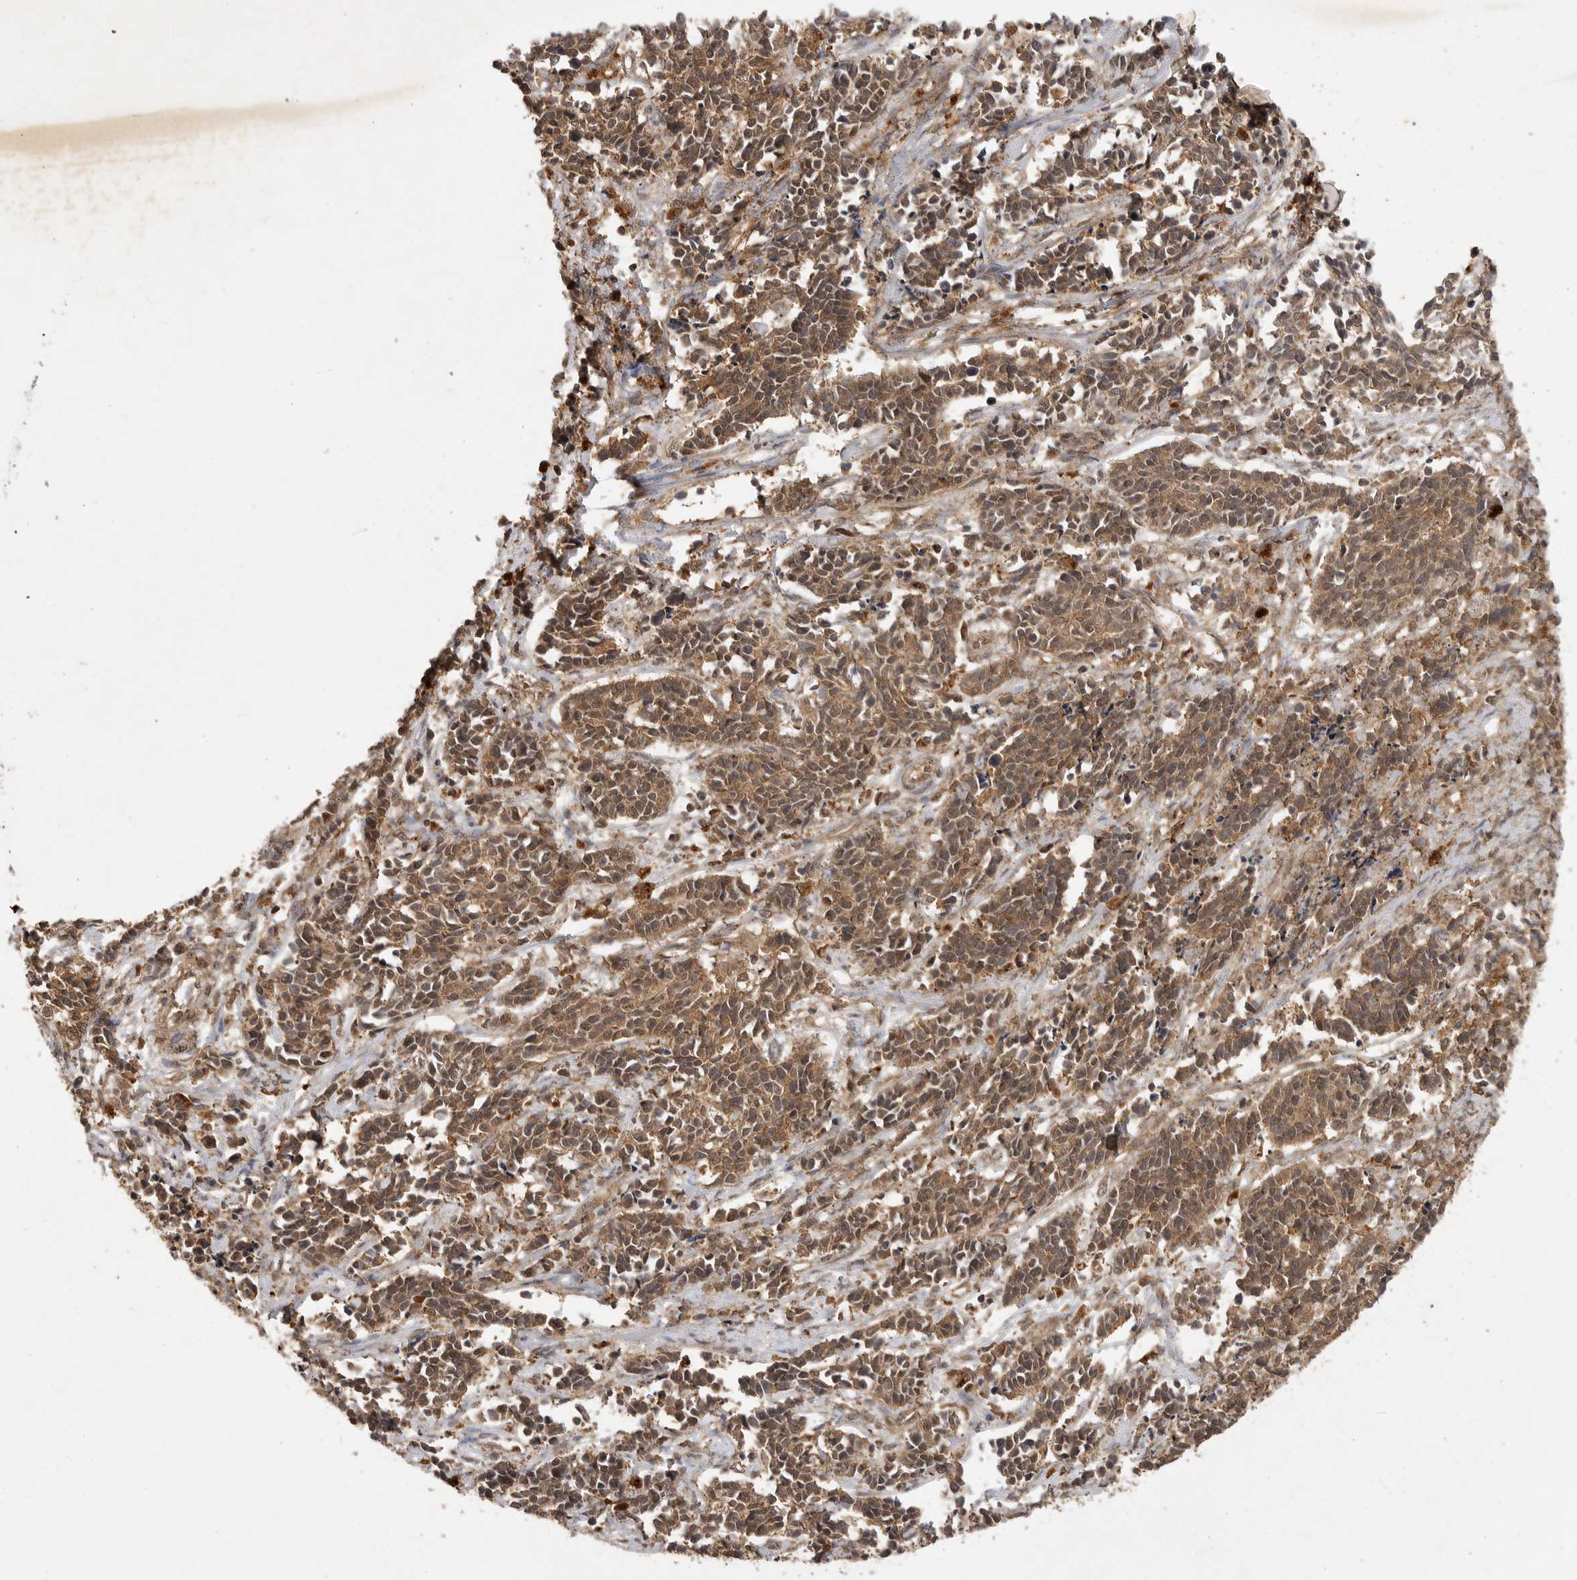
{"staining": {"intensity": "moderate", "quantity": ">75%", "location": "cytoplasmic/membranous,nuclear"}, "tissue": "cervical cancer", "cell_type": "Tumor cells", "image_type": "cancer", "snomed": [{"axis": "morphology", "description": "Normal tissue, NOS"}, {"axis": "morphology", "description": "Squamous cell carcinoma, NOS"}, {"axis": "topography", "description": "Cervix"}], "caption": "Human cervical cancer (squamous cell carcinoma) stained for a protein (brown) displays moderate cytoplasmic/membranous and nuclear positive positivity in about >75% of tumor cells.", "gene": "ICOSLG", "patient": {"sex": "female", "age": 35}}